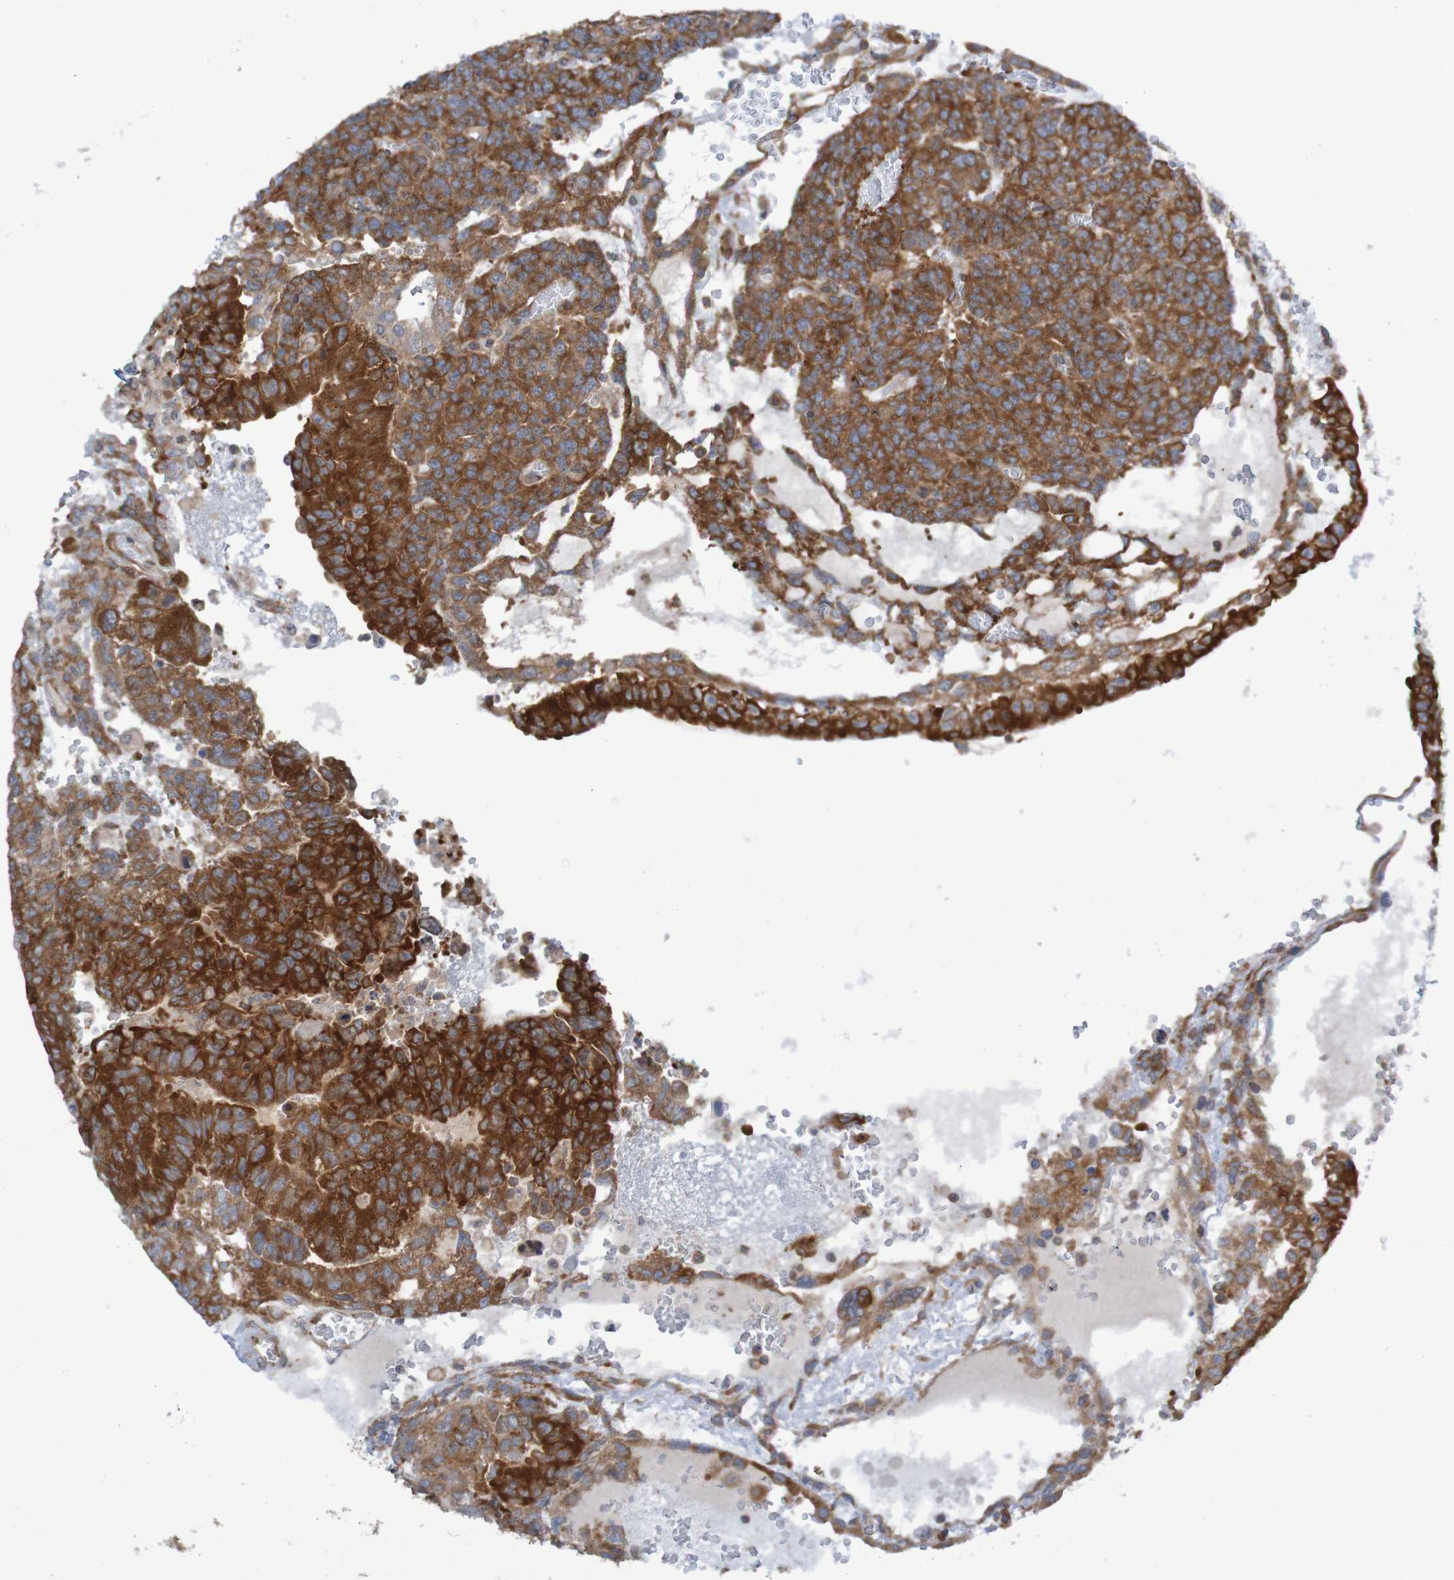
{"staining": {"intensity": "strong", "quantity": ">75%", "location": "cytoplasmic/membranous"}, "tissue": "testis cancer", "cell_type": "Tumor cells", "image_type": "cancer", "snomed": [{"axis": "morphology", "description": "Seminoma, NOS"}, {"axis": "morphology", "description": "Carcinoma, Embryonal, NOS"}, {"axis": "topography", "description": "Testis"}], "caption": "Immunohistochemistry (IHC) histopathology image of neoplastic tissue: testis embryonal carcinoma stained using immunohistochemistry (IHC) exhibits high levels of strong protein expression localized specifically in the cytoplasmic/membranous of tumor cells, appearing as a cytoplasmic/membranous brown color.", "gene": "LRRC47", "patient": {"sex": "male", "age": 52}}